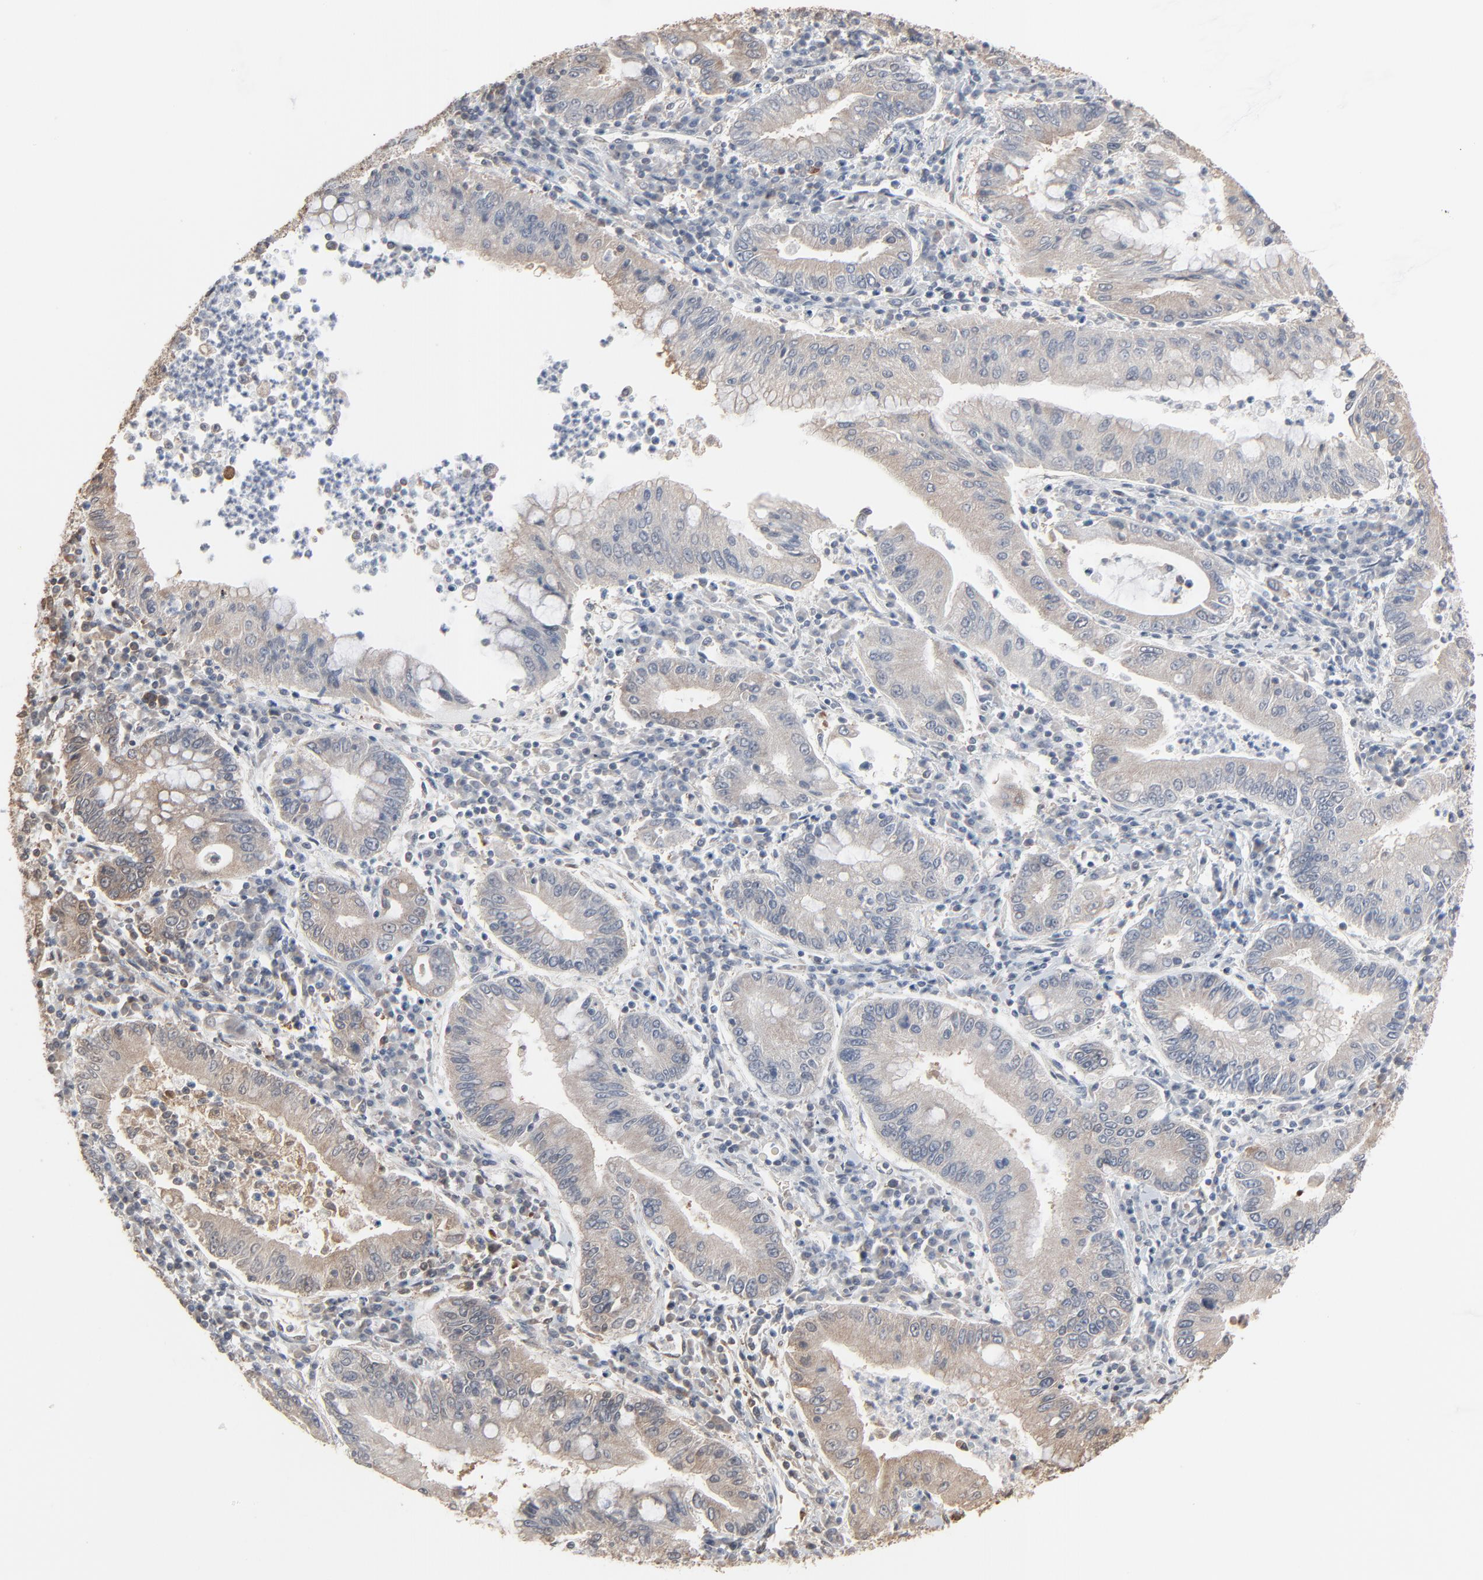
{"staining": {"intensity": "weak", "quantity": ">75%", "location": "cytoplasmic/membranous"}, "tissue": "stomach cancer", "cell_type": "Tumor cells", "image_type": "cancer", "snomed": [{"axis": "morphology", "description": "Normal tissue, NOS"}, {"axis": "morphology", "description": "Adenocarcinoma, NOS"}, {"axis": "topography", "description": "Esophagus"}, {"axis": "topography", "description": "Stomach, upper"}, {"axis": "topography", "description": "Peripheral nerve tissue"}], "caption": "An image showing weak cytoplasmic/membranous expression in about >75% of tumor cells in adenocarcinoma (stomach), as visualized by brown immunohistochemical staining.", "gene": "CCT5", "patient": {"sex": "male", "age": 62}}